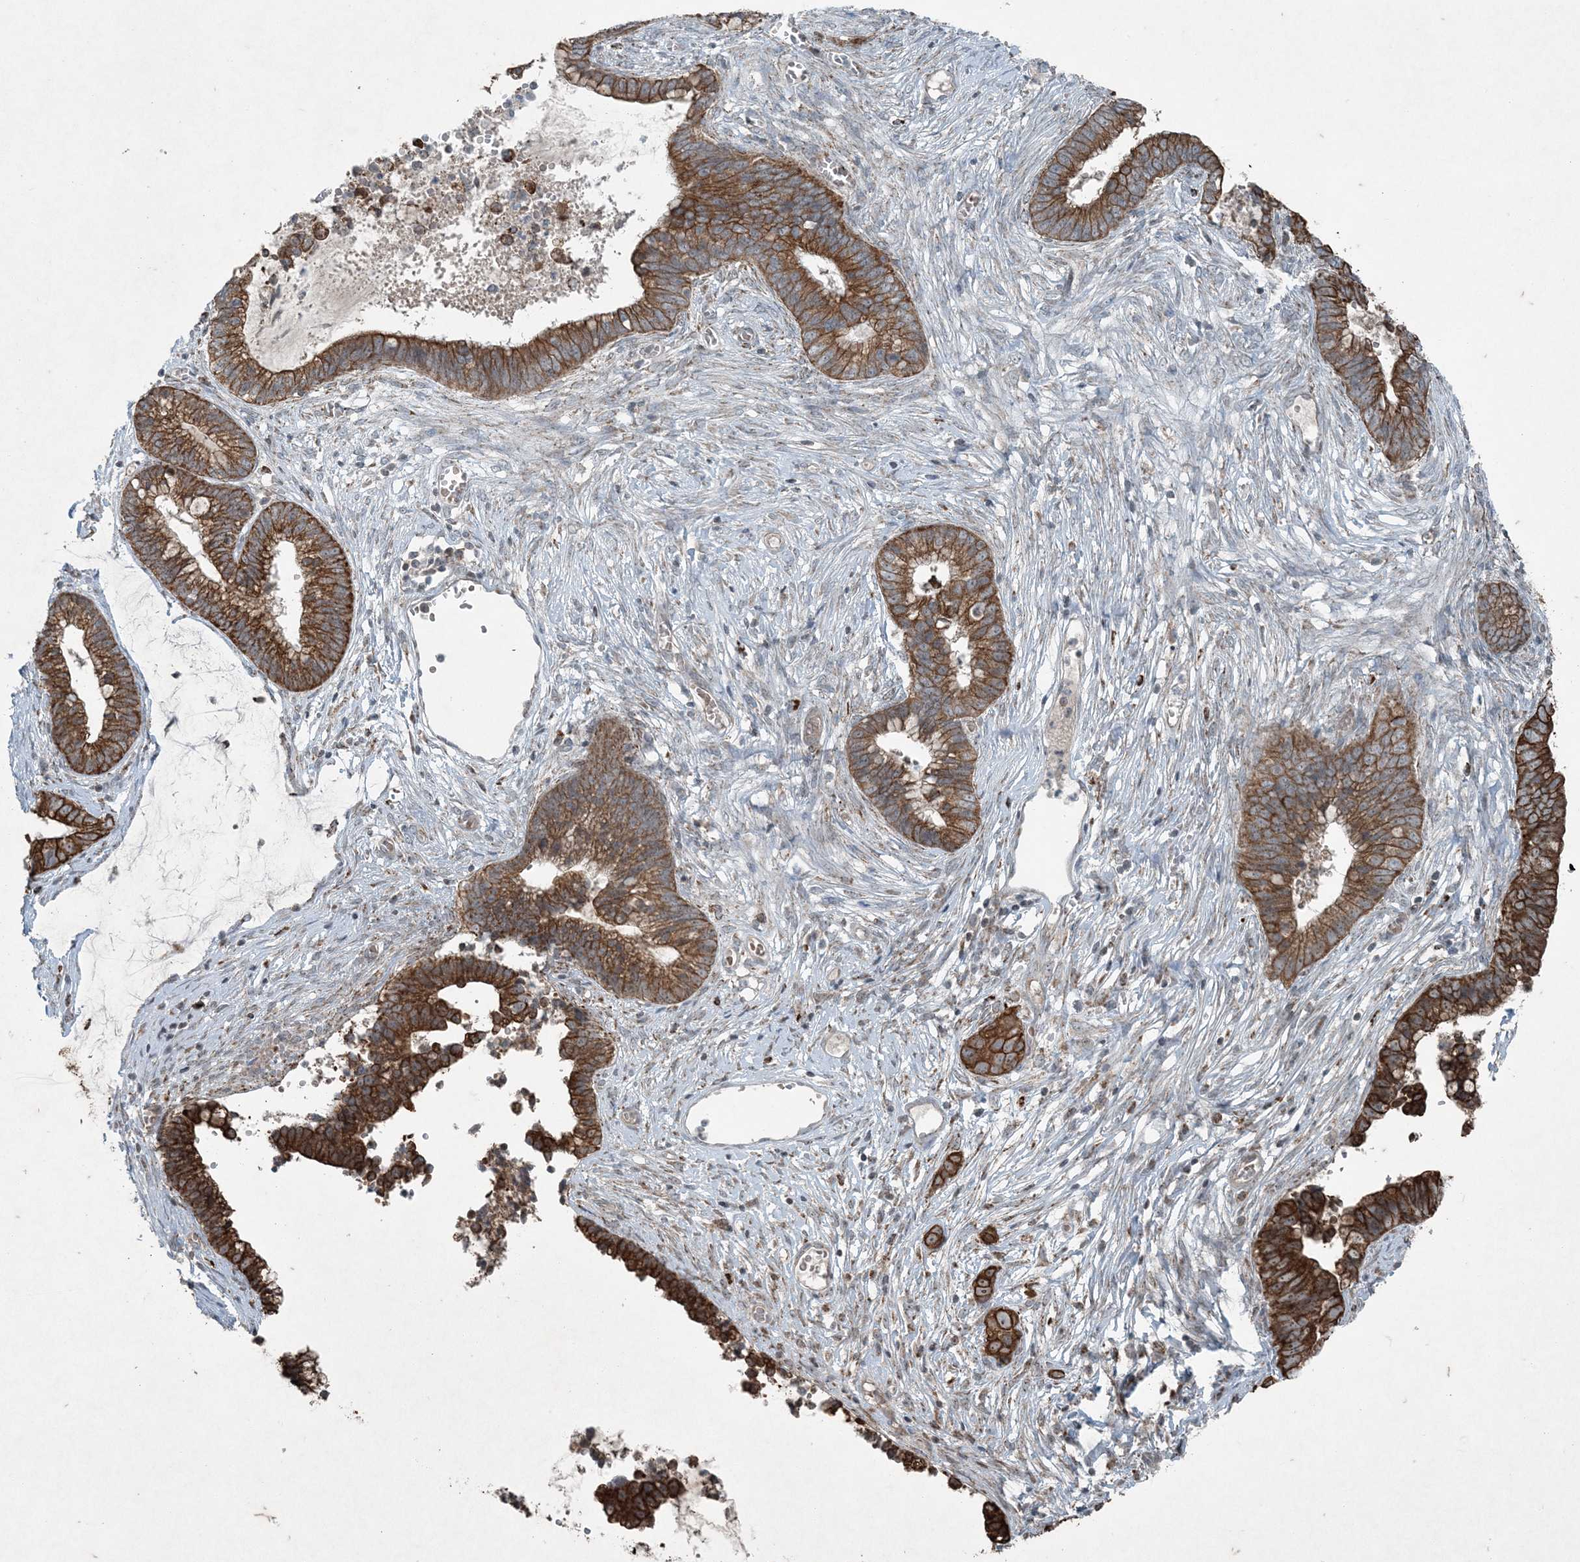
{"staining": {"intensity": "strong", "quantity": ">75%", "location": "cytoplasmic/membranous"}, "tissue": "cervical cancer", "cell_type": "Tumor cells", "image_type": "cancer", "snomed": [{"axis": "morphology", "description": "Adenocarcinoma, NOS"}, {"axis": "topography", "description": "Cervix"}], "caption": "Cervical cancer tissue reveals strong cytoplasmic/membranous expression in approximately >75% of tumor cells", "gene": "PC", "patient": {"sex": "female", "age": 44}}